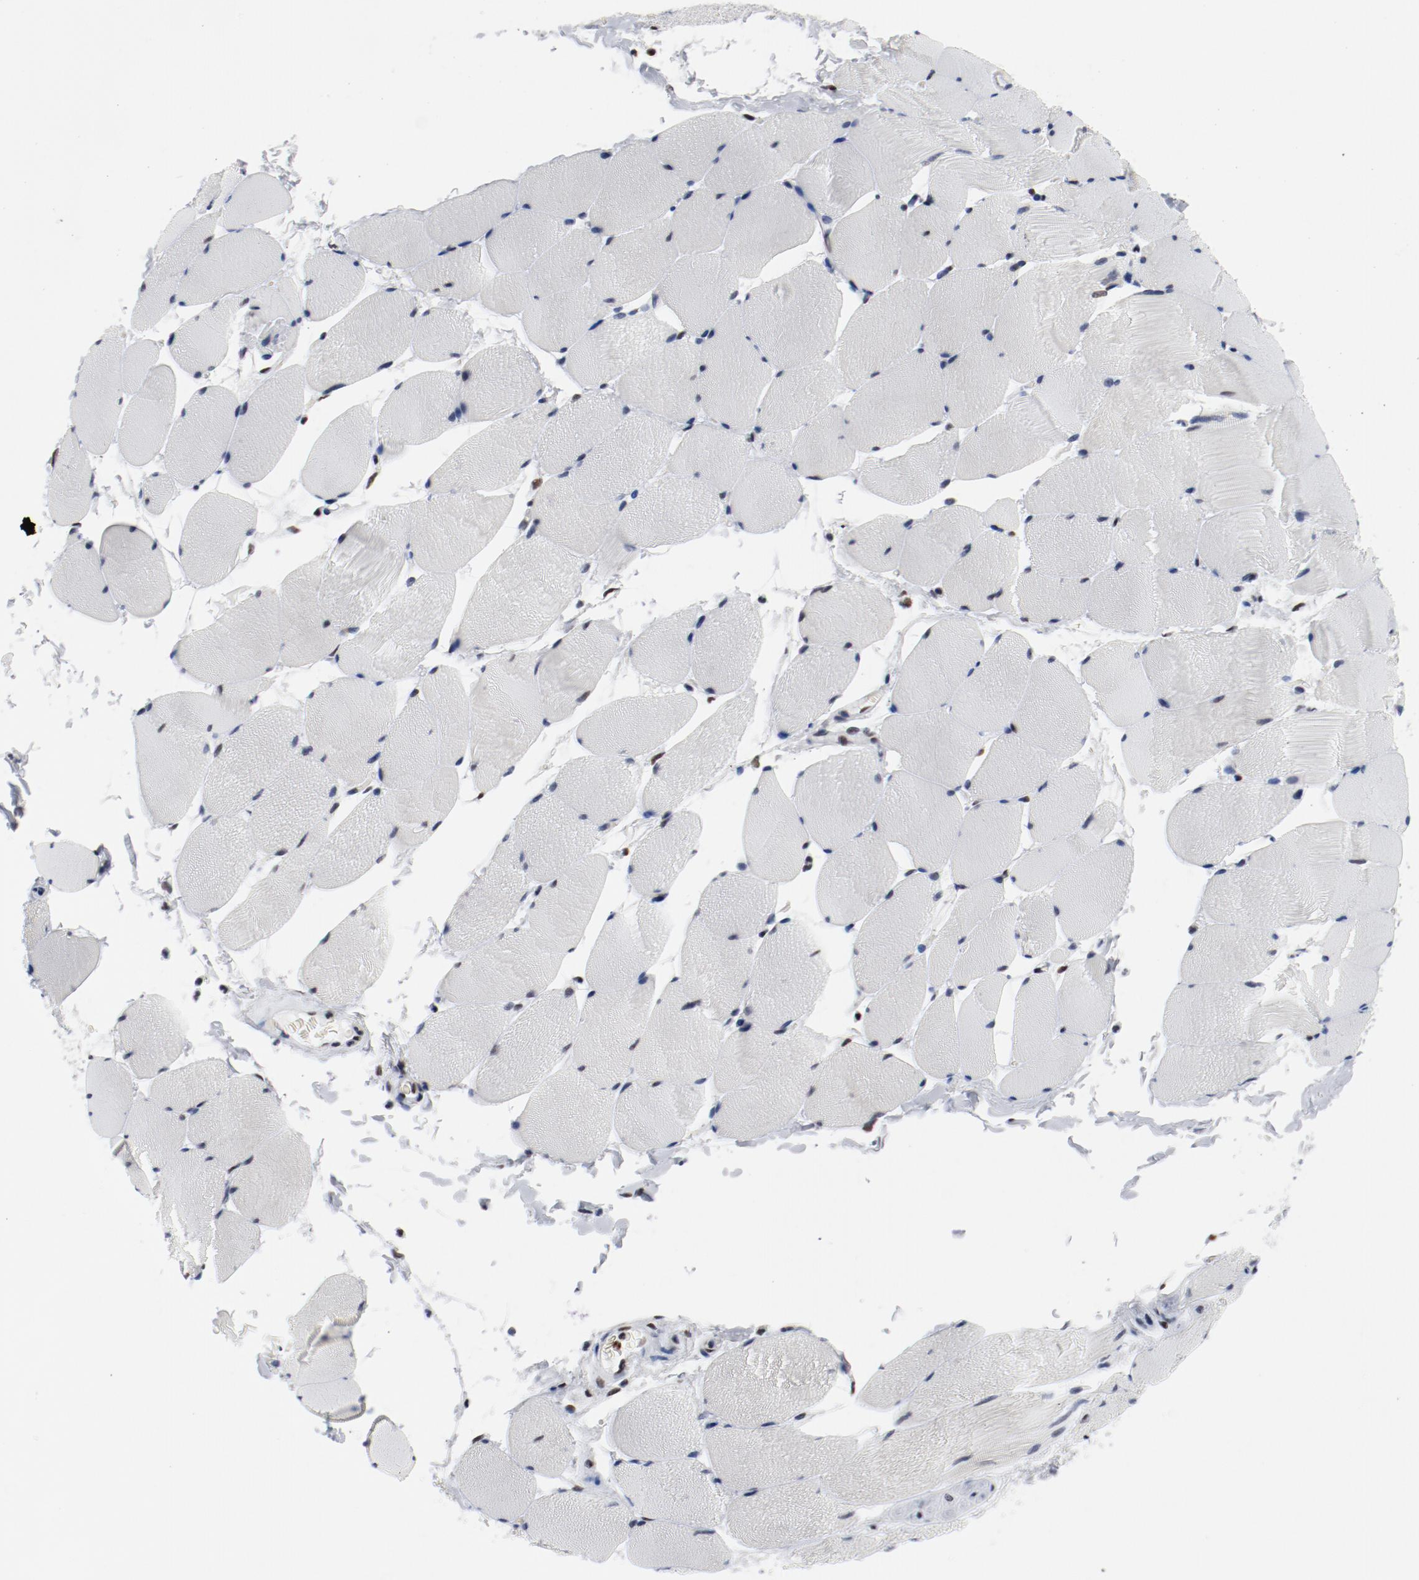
{"staining": {"intensity": "moderate", "quantity": "<25%", "location": "cytoplasmic/membranous,nuclear"}, "tissue": "skeletal muscle", "cell_type": "Myocytes", "image_type": "normal", "snomed": [{"axis": "morphology", "description": "Normal tissue, NOS"}, {"axis": "topography", "description": "Skeletal muscle"}], "caption": "The immunohistochemical stain labels moderate cytoplasmic/membranous,nuclear staining in myocytes of unremarkable skeletal muscle. The protein of interest is stained brown, and the nuclei are stained in blue (DAB IHC with brightfield microscopy, high magnification).", "gene": "POLD1", "patient": {"sex": "male", "age": 62}}